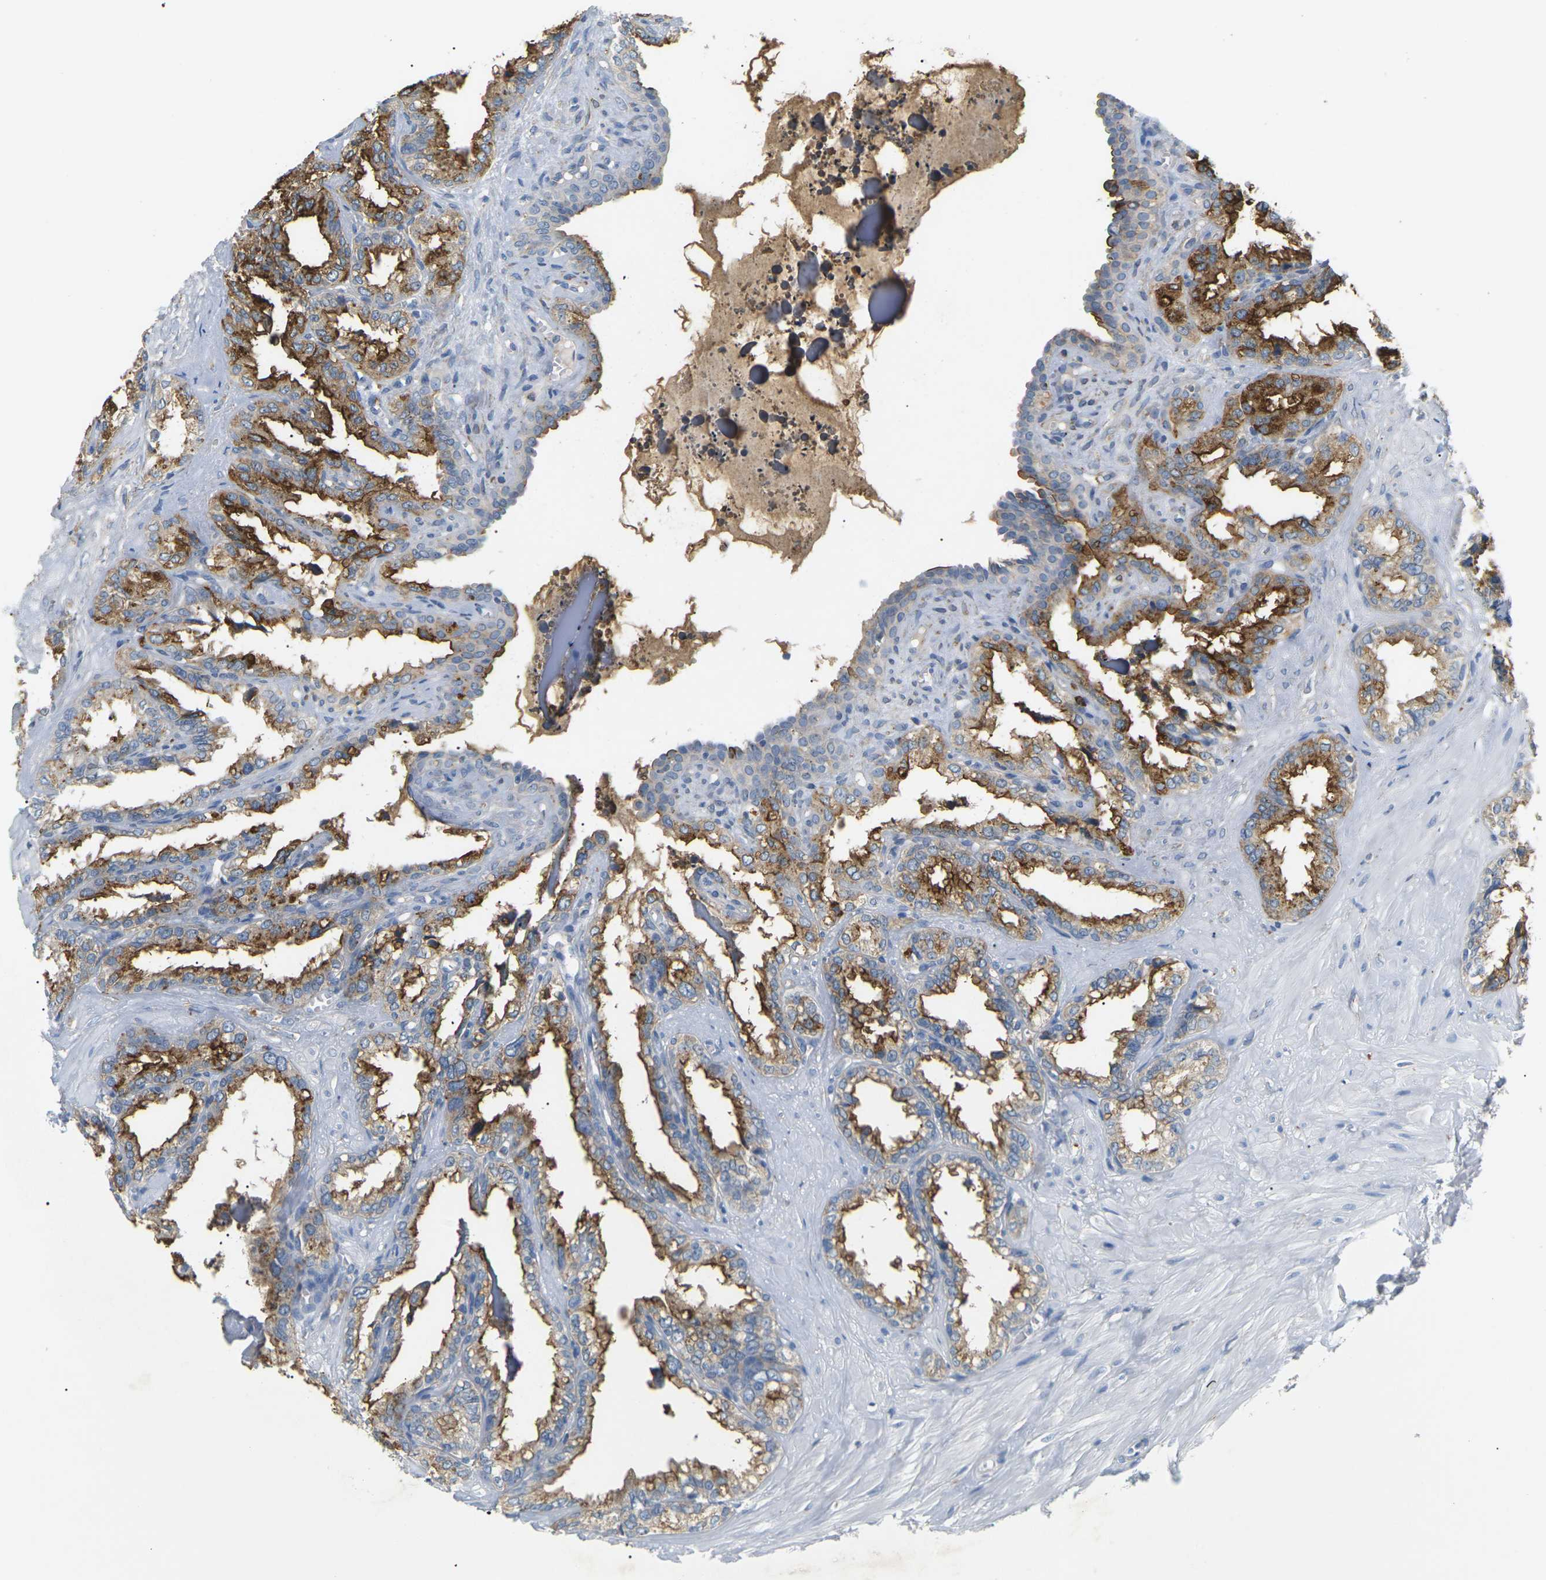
{"staining": {"intensity": "moderate", "quantity": ">75%", "location": "cytoplasmic/membranous"}, "tissue": "seminal vesicle", "cell_type": "Glandular cells", "image_type": "normal", "snomed": [{"axis": "morphology", "description": "Normal tissue, NOS"}, {"axis": "topography", "description": "Seminal veicle"}], "caption": "The immunohistochemical stain highlights moderate cytoplasmic/membranous positivity in glandular cells of benign seminal vesicle. The staining was performed using DAB (3,3'-diaminobenzidine) to visualize the protein expression in brown, while the nuclei were stained in blue with hematoxylin (Magnification: 20x).", "gene": "ADM", "patient": {"sex": "male", "age": 64}}